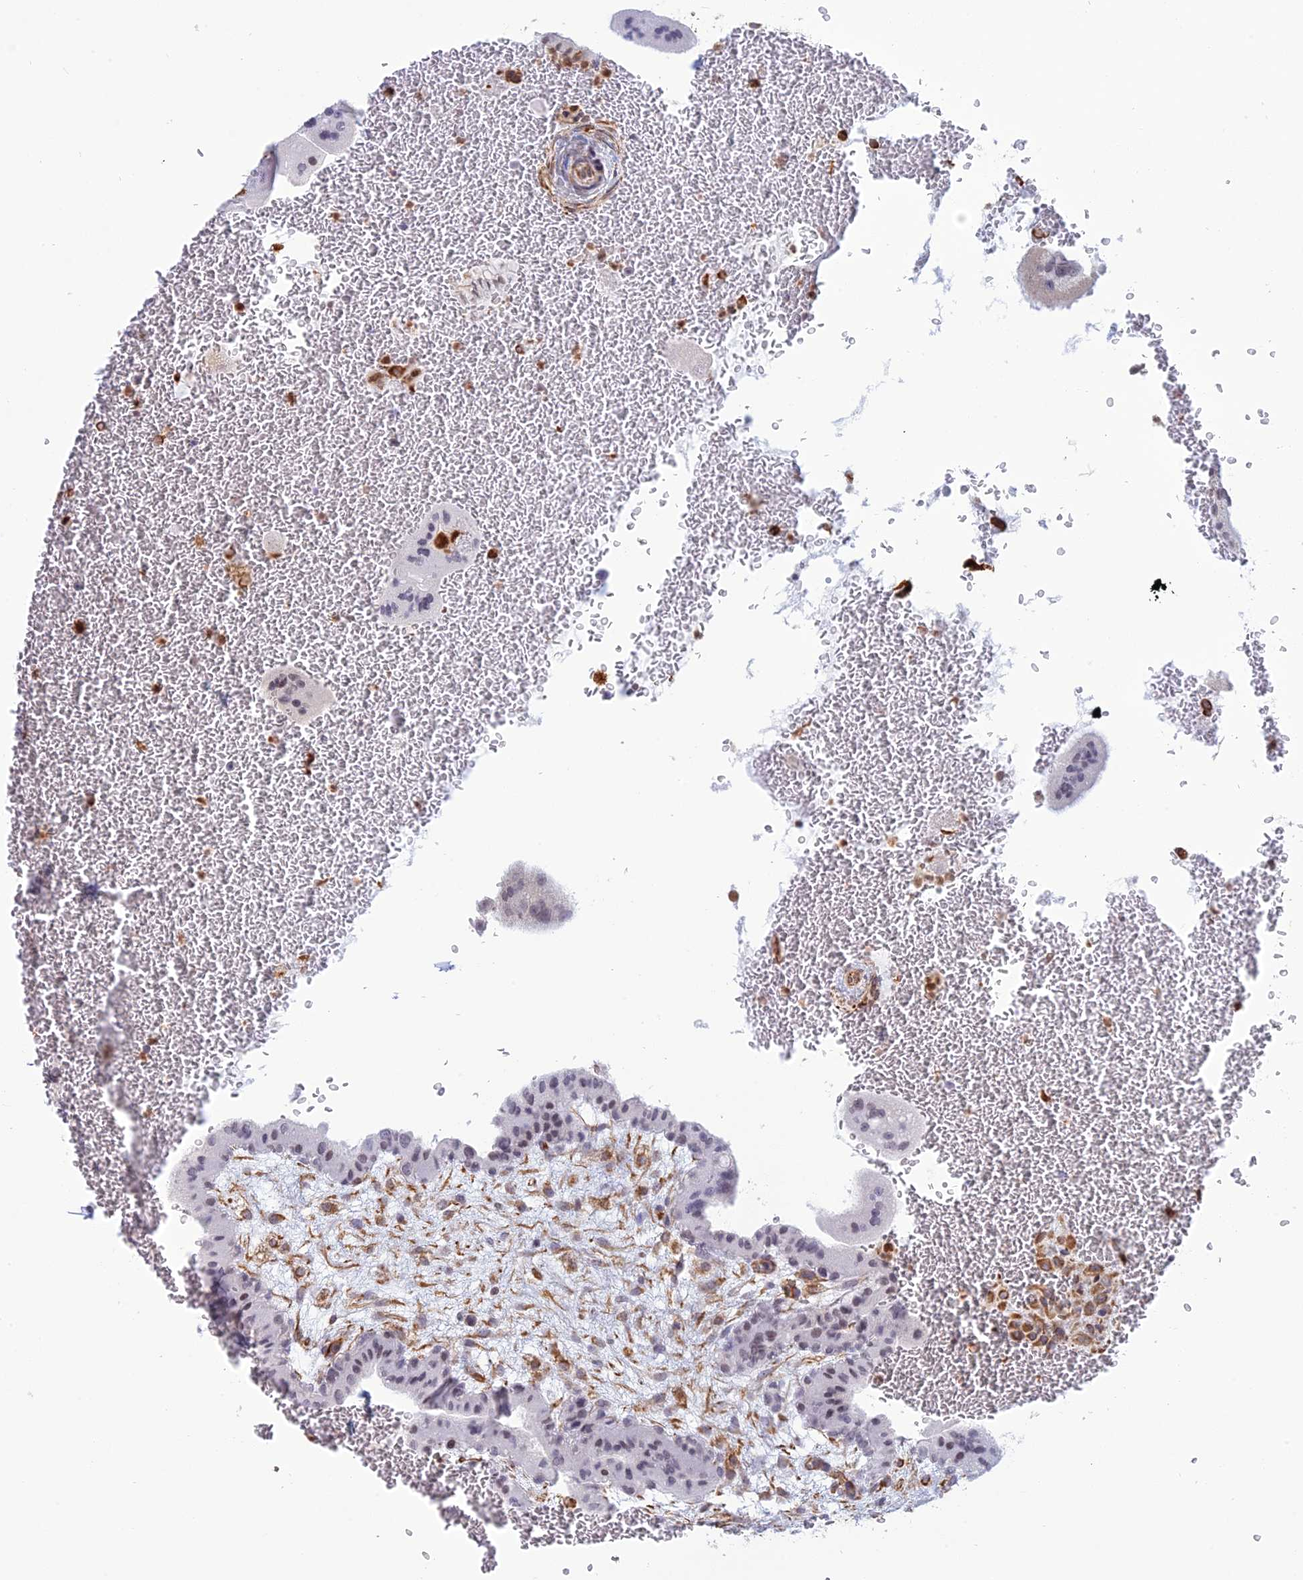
{"staining": {"intensity": "negative", "quantity": "none", "location": "none"}, "tissue": "placenta", "cell_type": "Trophoblastic cells", "image_type": "normal", "snomed": [{"axis": "morphology", "description": "Normal tissue, NOS"}, {"axis": "topography", "description": "Placenta"}], "caption": "High power microscopy micrograph of an IHC histopathology image of unremarkable placenta, revealing no significant staining in trophoblastic cells.", "gene": "APOBR", "patient": {"sex": "female", "age": 35}}